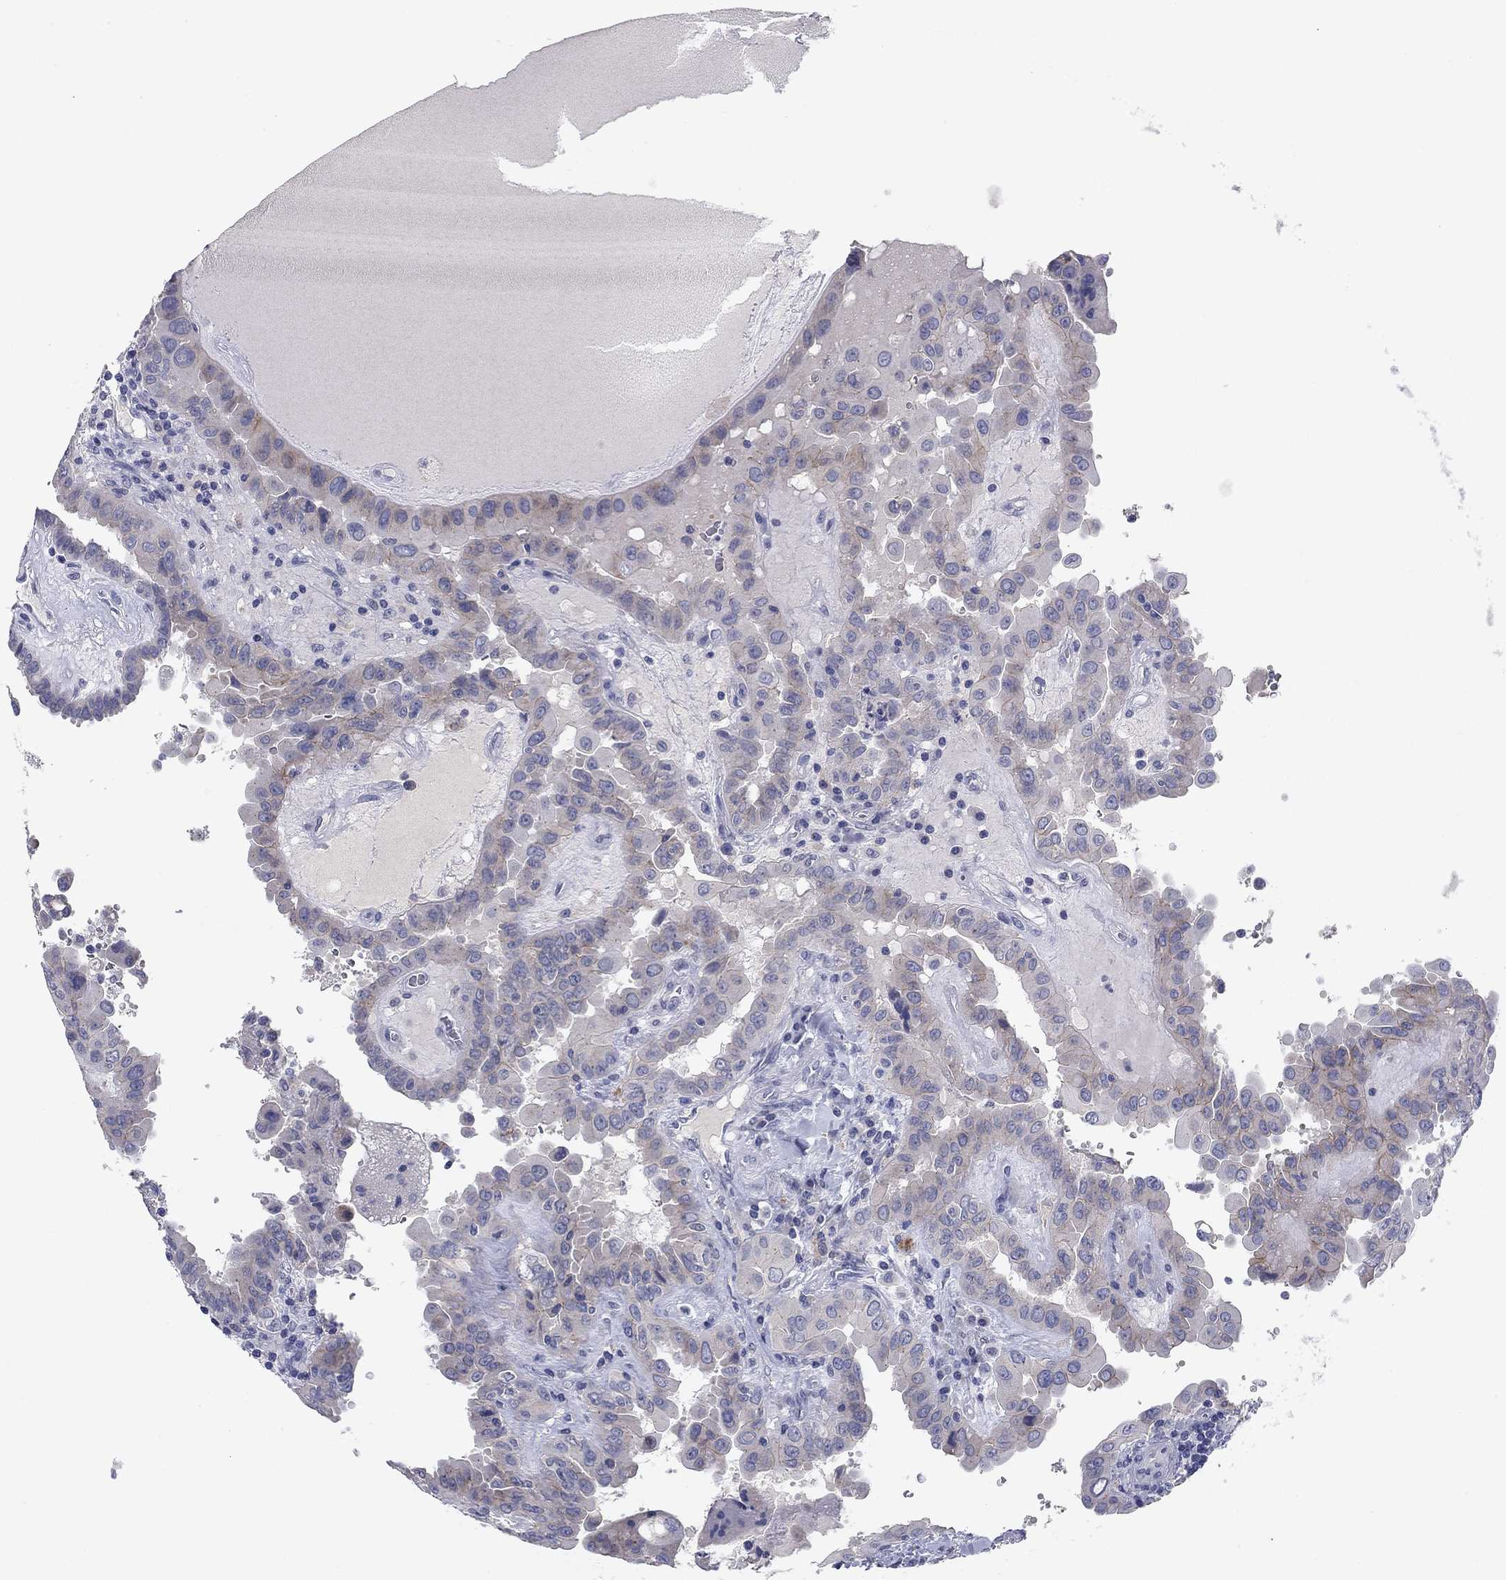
{"staining": {"intensity": "weak", "quantity": "<25%", "location": "cytoplasmic/membranous"}, "tissue": "thyroid cancer", "cell_type": "Tumor cells", "image_type": "cancer", "snomed": [{"axis": "morphology", "description": "Papillary adenocarcinoma, NOS"}, {"axis": "topography", "description": "Thyroid gland"}], "caption": "Photomicrograph shows no significant protein staining in tumor cells of thyroid cancer (papillary adenocarcinoma).", "gene": "CNTNAP4", "patient": {"sex": "female", "age": 37}}